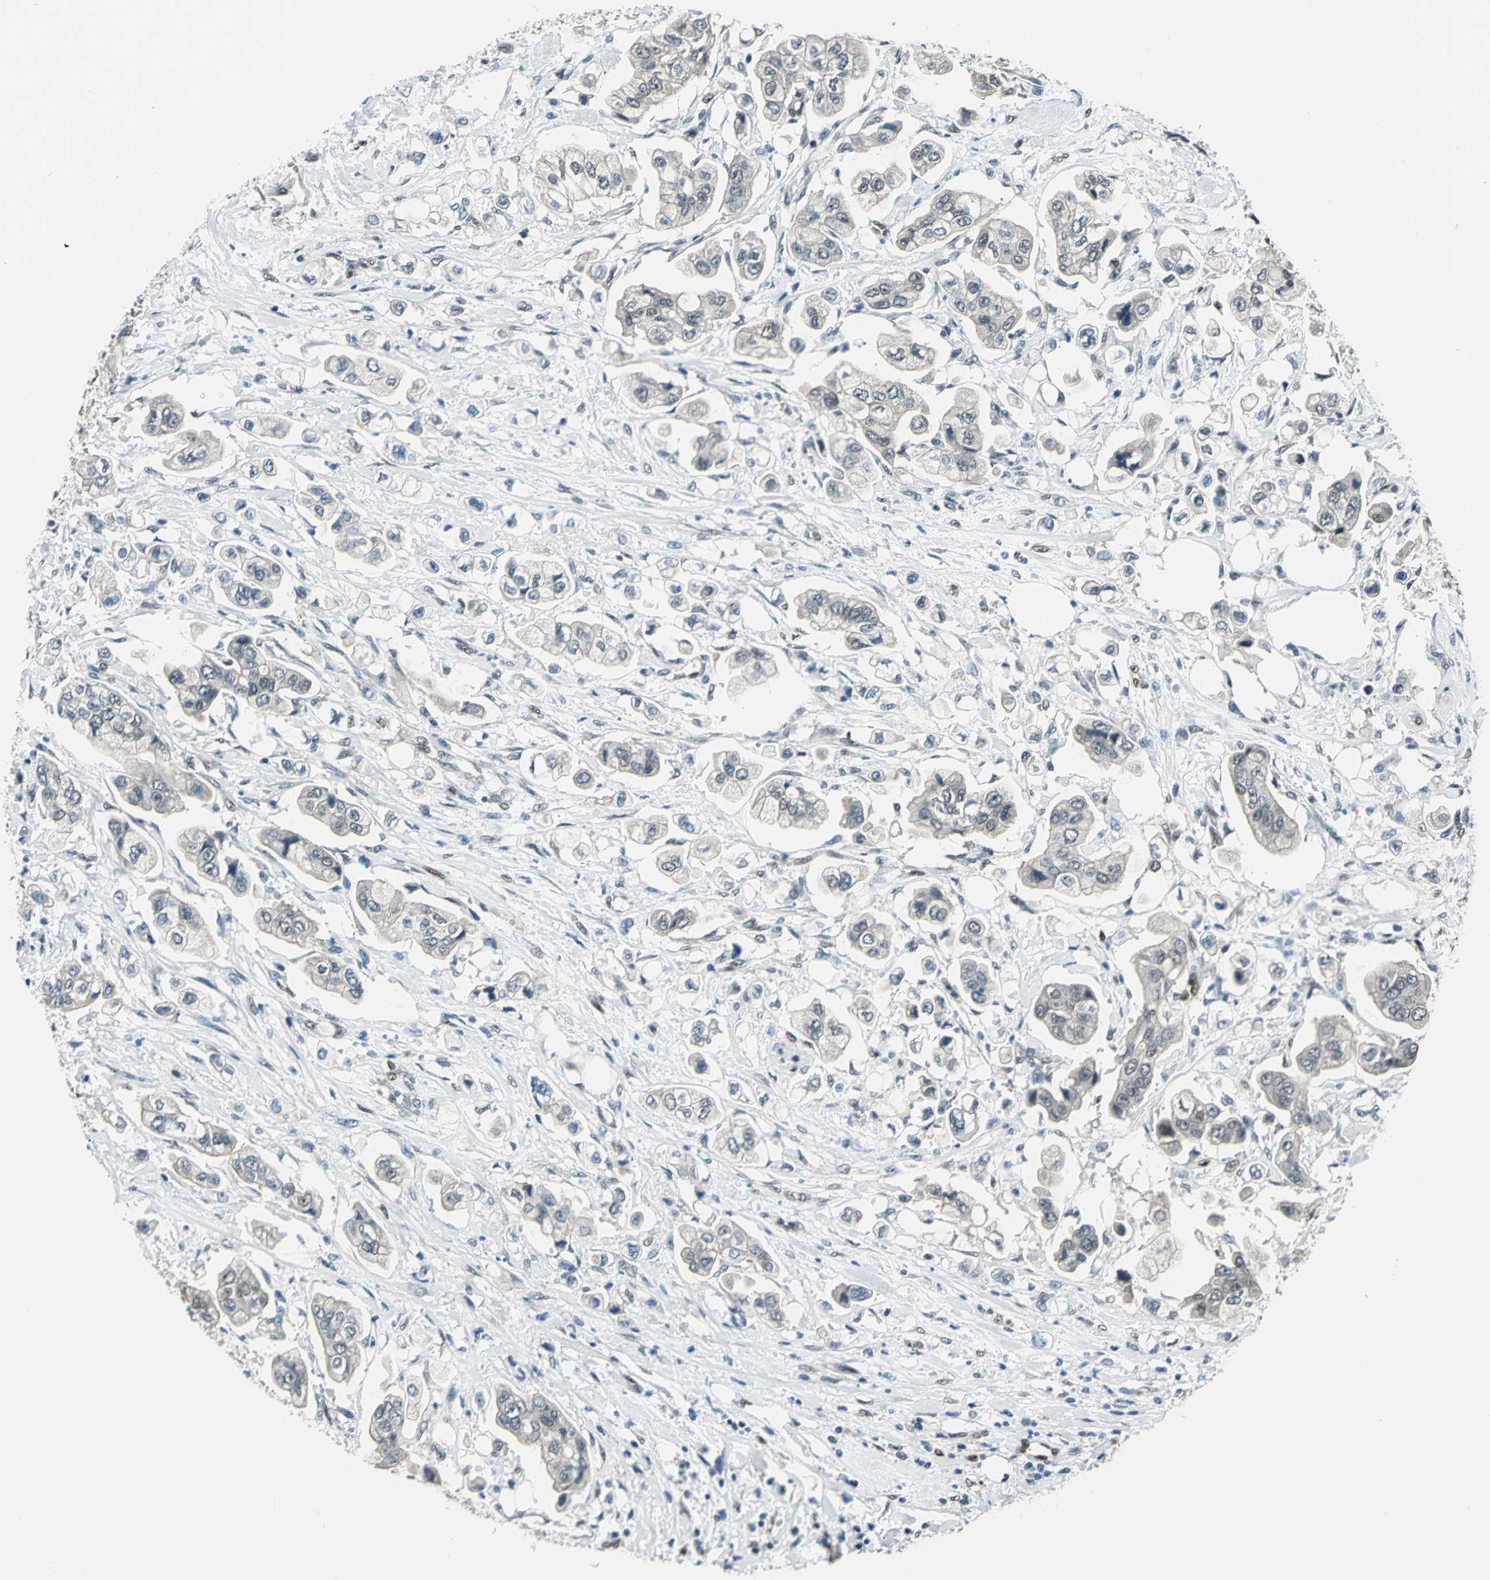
{"staining": {"intensity": "weak", "quantity": "<25%", "location": "cytoplasmic/membranous,nuclear"}, "tissue": "stomach cancer", "cell_type": "Tumor cells", "image_type": "cancer", "snomed": [{"axis": "morphology", "description": "Adenocarcinoma, NOS"}, {"axis": "topography", "description": "Stomach"}], "caption": "Immunohistochemistry of human adenocarcinoma (stomach) reveals no staining in tumor cells.", "gene": "NFIA", "patient": {"sex": "male", "age": 62}}